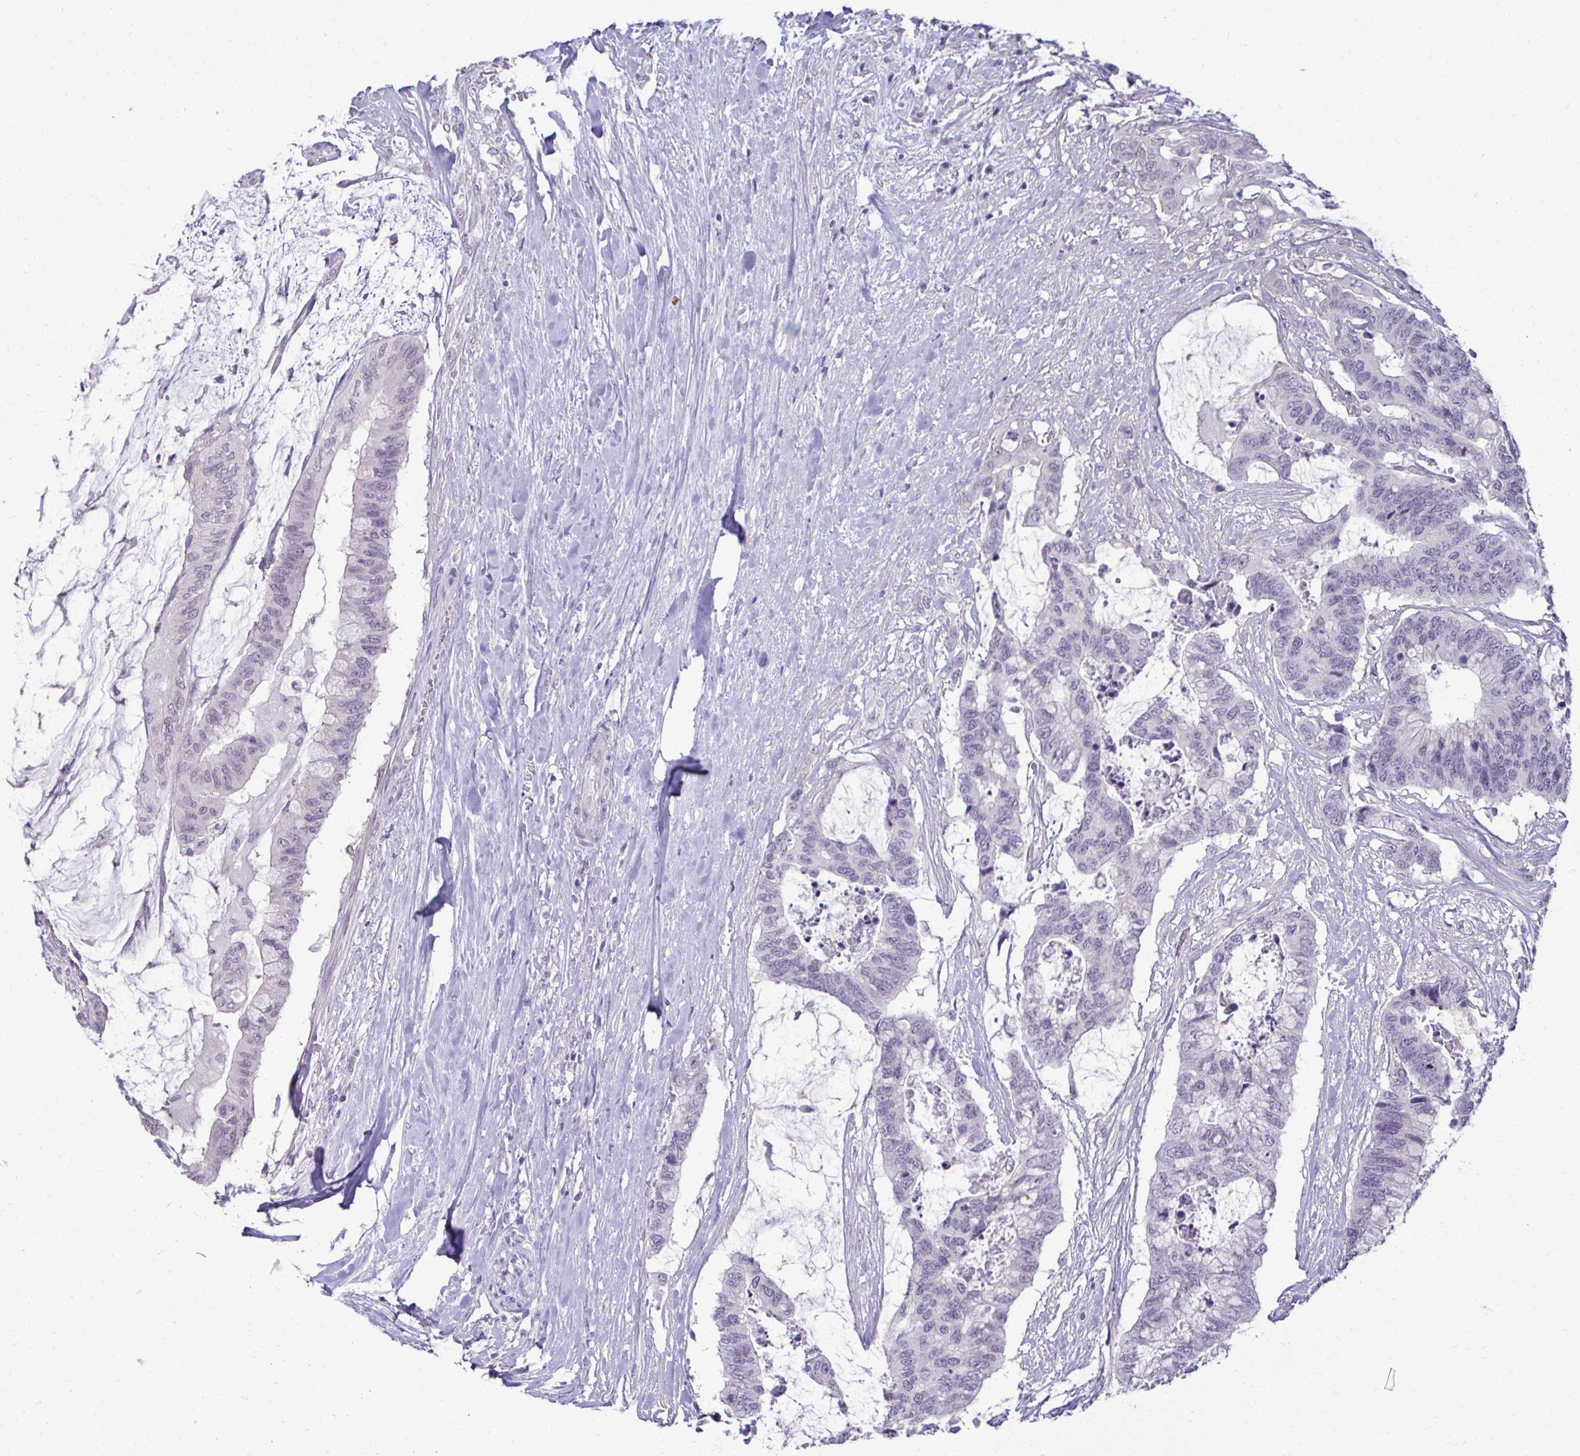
{"staining": {"intensity": "negative", "quantity": "none", "location": "none"}, "tissue": "colorectal cancer", "cell_type": "Tumor cells", "image_type": "cancer", "snomed": [{"axis": "morphology", "description": "Adenocarcinoma, NOS"}, {"axis": "topography", "description": "Rectum"}], "caption": "Adenocarcinoma (colorectal) was stained to show a protein in brown. There is no significant expression in tumor cells.", "gene": "SLC30A3", "patient": {"sex": "female", "age": 59}}